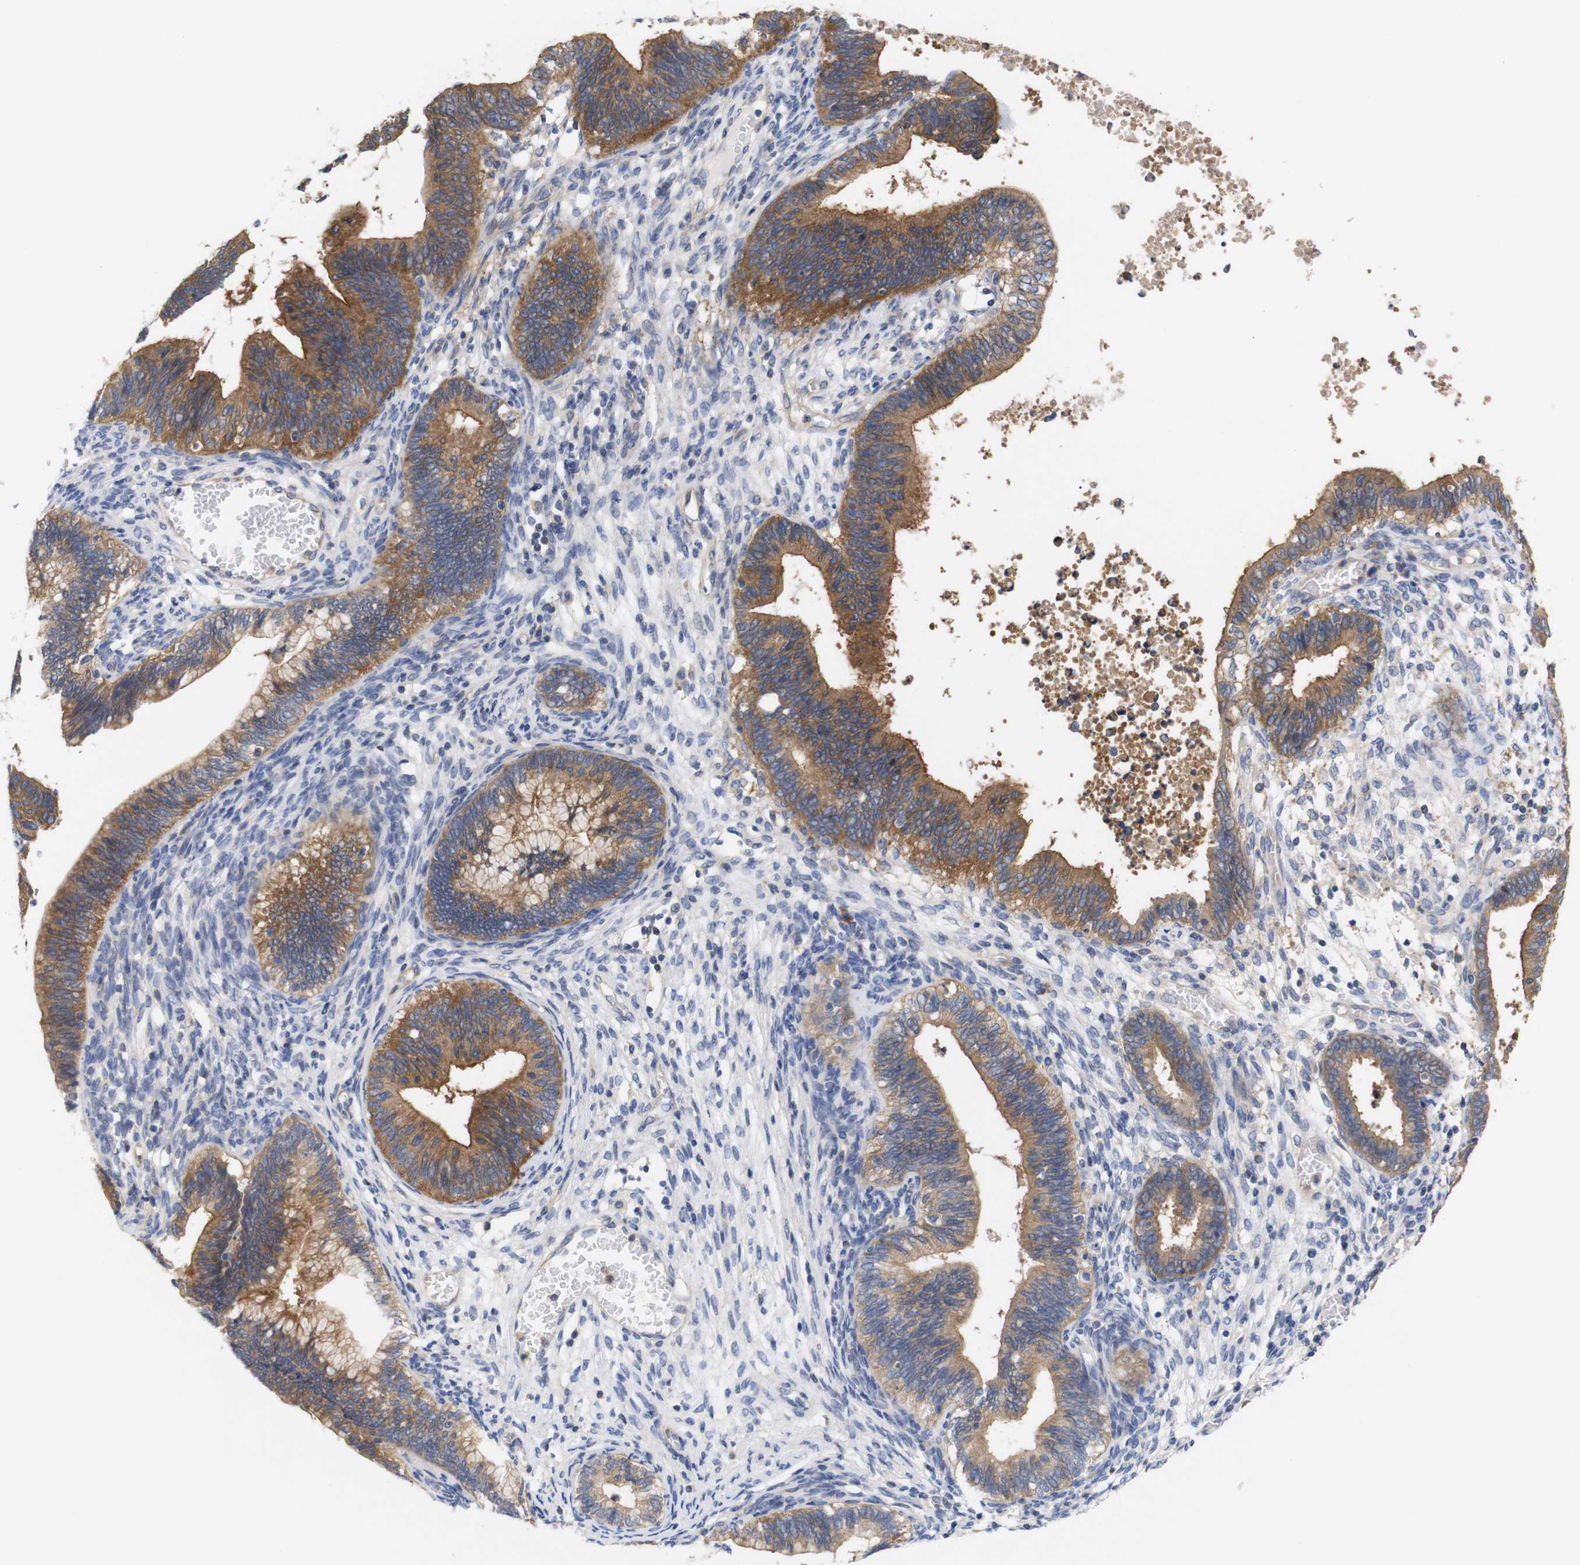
{"staining": {"intensity": "moderate", "quantity": ">75%", "location": "cytoplasmic/membranous"}, "tissue": "cervical cancer", "cell_type": "Tumor cells", "image_type": "cancer", "snomed": [{"axis": "morphology", "description": "Adenocarcinoma, NOS"}, {"axis": "topography", "description": "Cervix"}], "caption": "This is an image of immunohistochemistry (IHC) staining of cervical cancer (adenocarcinoma), which shows moderate positivity in the cytoplasmic/membranous of tumor cells.", "gene": "USH1C", "patient": {"sex": "female", "age": 44}}